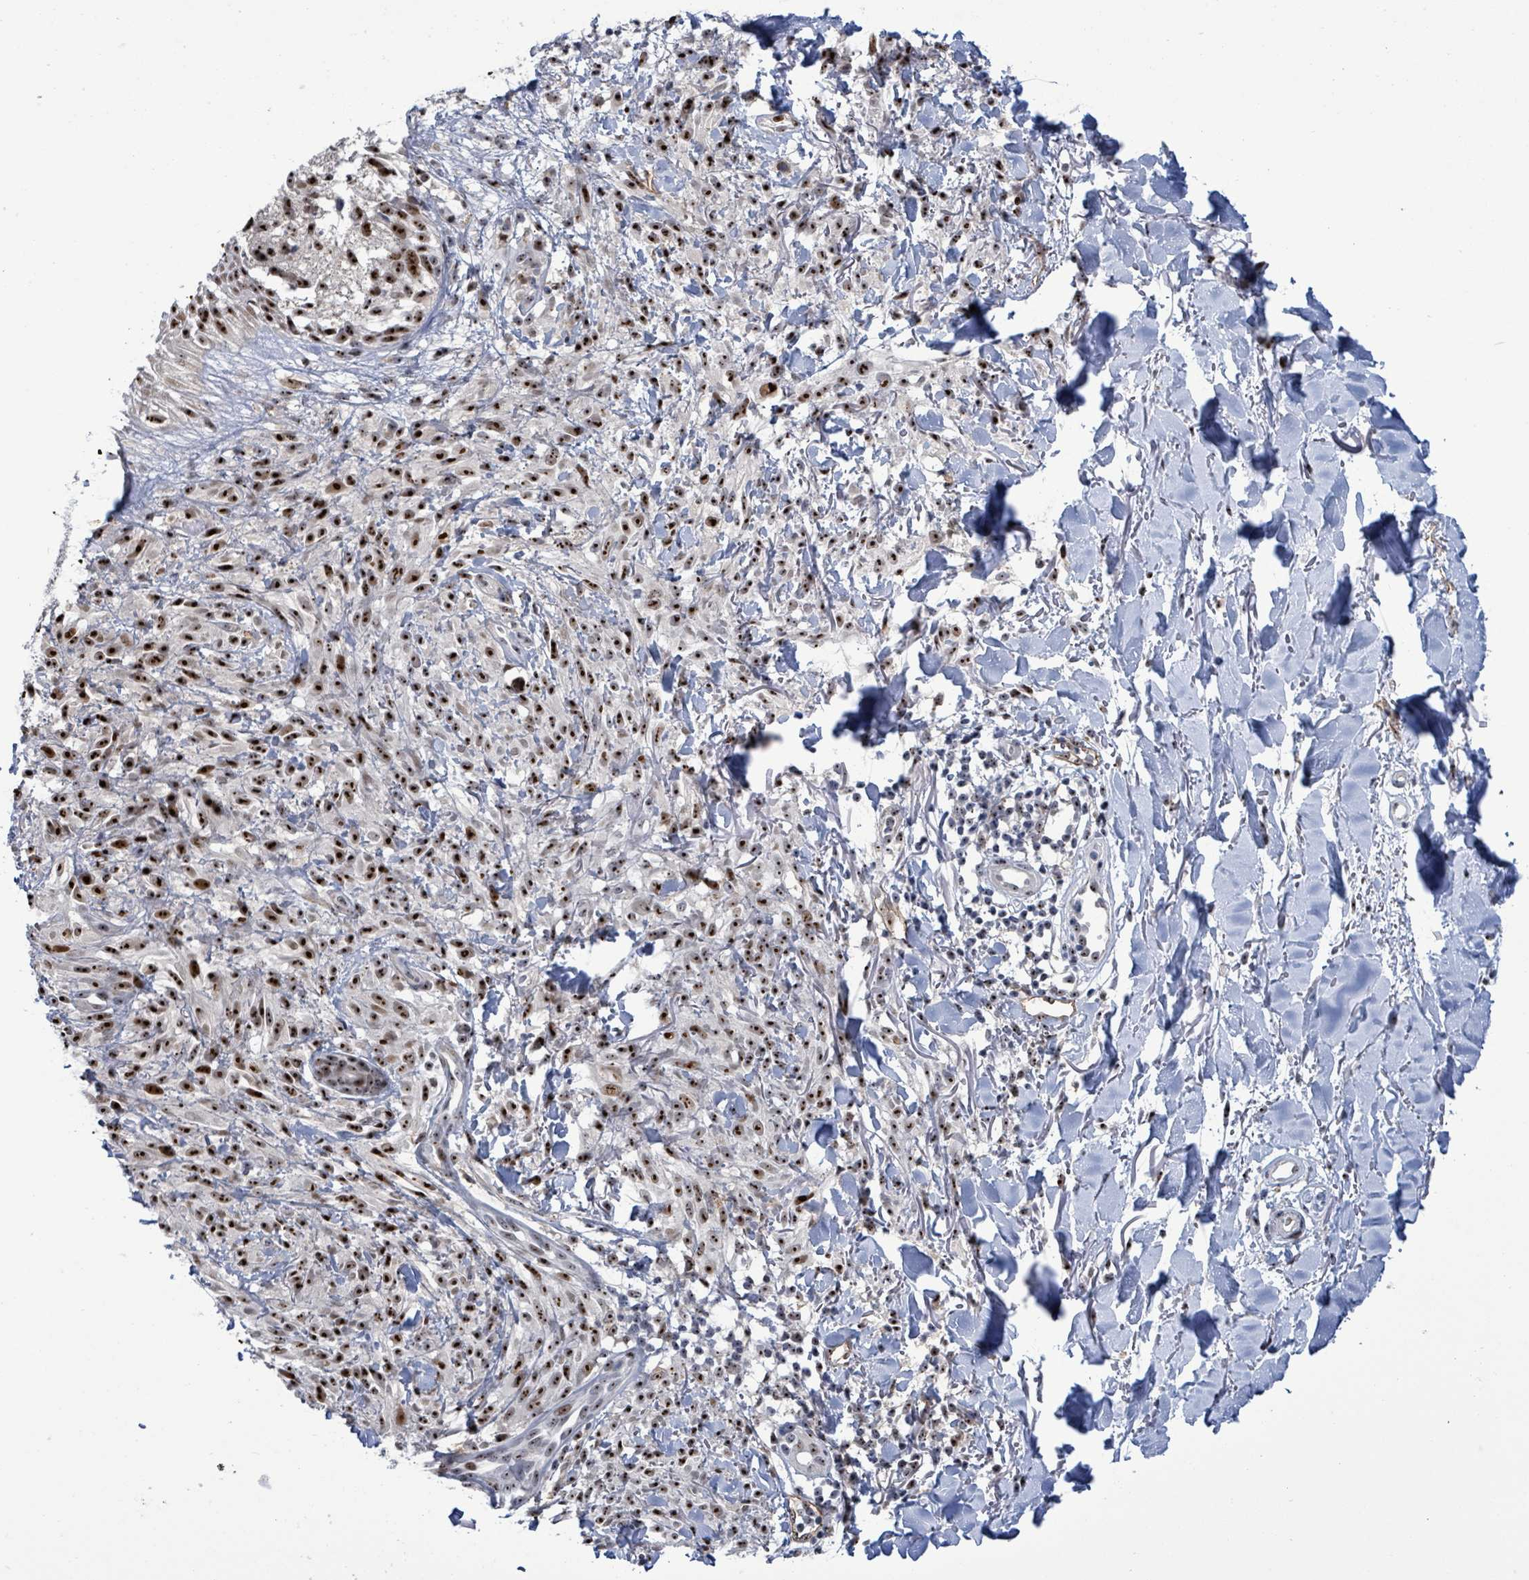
{"staining": {"intensity": "strong", "quantity": ">75%", "location": "nuclear"}, "tissue": "melanoma", "cell_type": "Tumor cells", "image_type": "cancer", "snomed": [{"axis": "morphology", "description": "Malignant melanoma, NOS"}, {"axis": "topography", "description": "Skin of forearm"}], "caption": "Tumor cells show high levels of strong nuclear staining in about >75% of cells in melanoma.", "gene": "RRN3", "patient": {"sex": "female", "age": 65}}